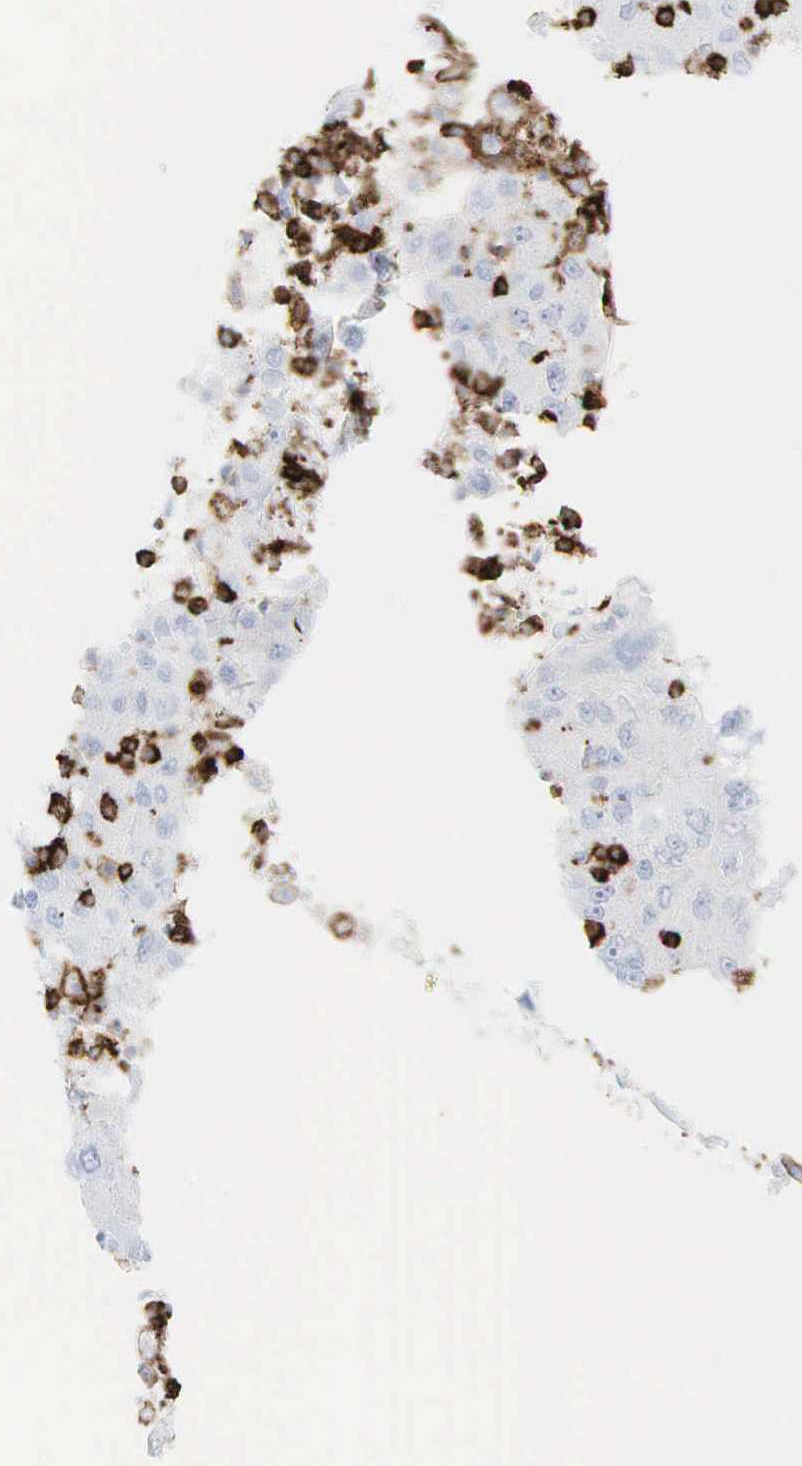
{"staining": {"intensity": "negative", "quantity": "none", "location": "none"}, "tissue": "liver cancer", "cell_type": "Tumor cells", "image_type": "cancer", "snomed": [{"axis": "morphology", "description": "Carcinoma, Hepatocellular, NOS"}, {"axis": "topography", "description": "Liver"}], "caption": "Immunohistochemistry photomicrograph of hepatocellular carcinoma (liver) stained for a protein (brown), which displays no staining in tumor cells.", "gene": "PTPRC", "patient": {"sex": "male", "age": 49}}